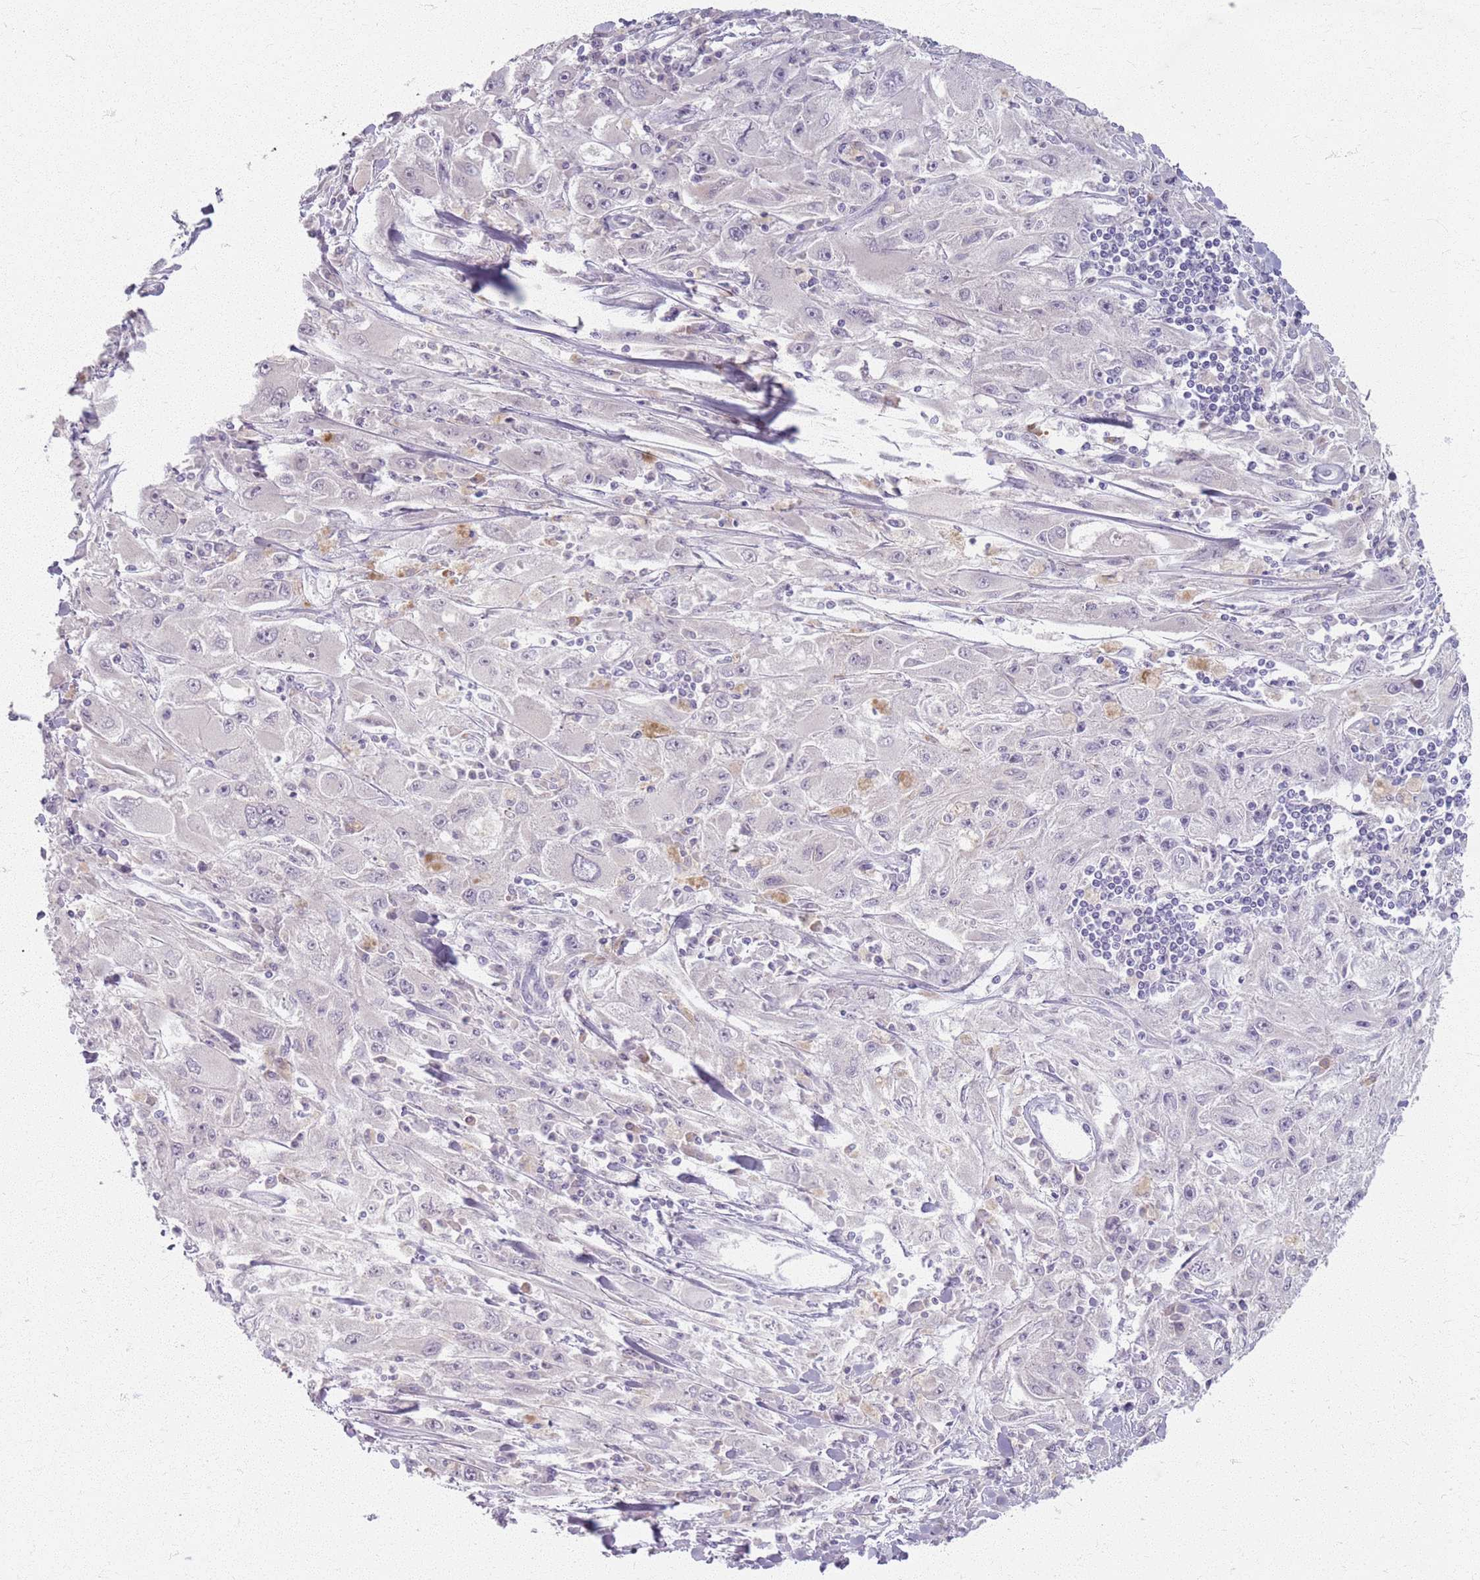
{"staining": {"intensity": "negative", "quantity": "none", "location": "none"}, "tissue": "melanoma", "cell_type": "Tumor cells", "image_type": "cancer", "snomed": [{"axis": "morphology", "description": "Malignant melanoma, Metastatic site"}, {"axis": "topography", "description": "Skin"}], "caption": "Histopathology image shows no significant protein positivity in tumor cells of malignant melanoma (metastatic site).", "gene": "CRIPT", "patient": {"sex": "male", "age": 53}}